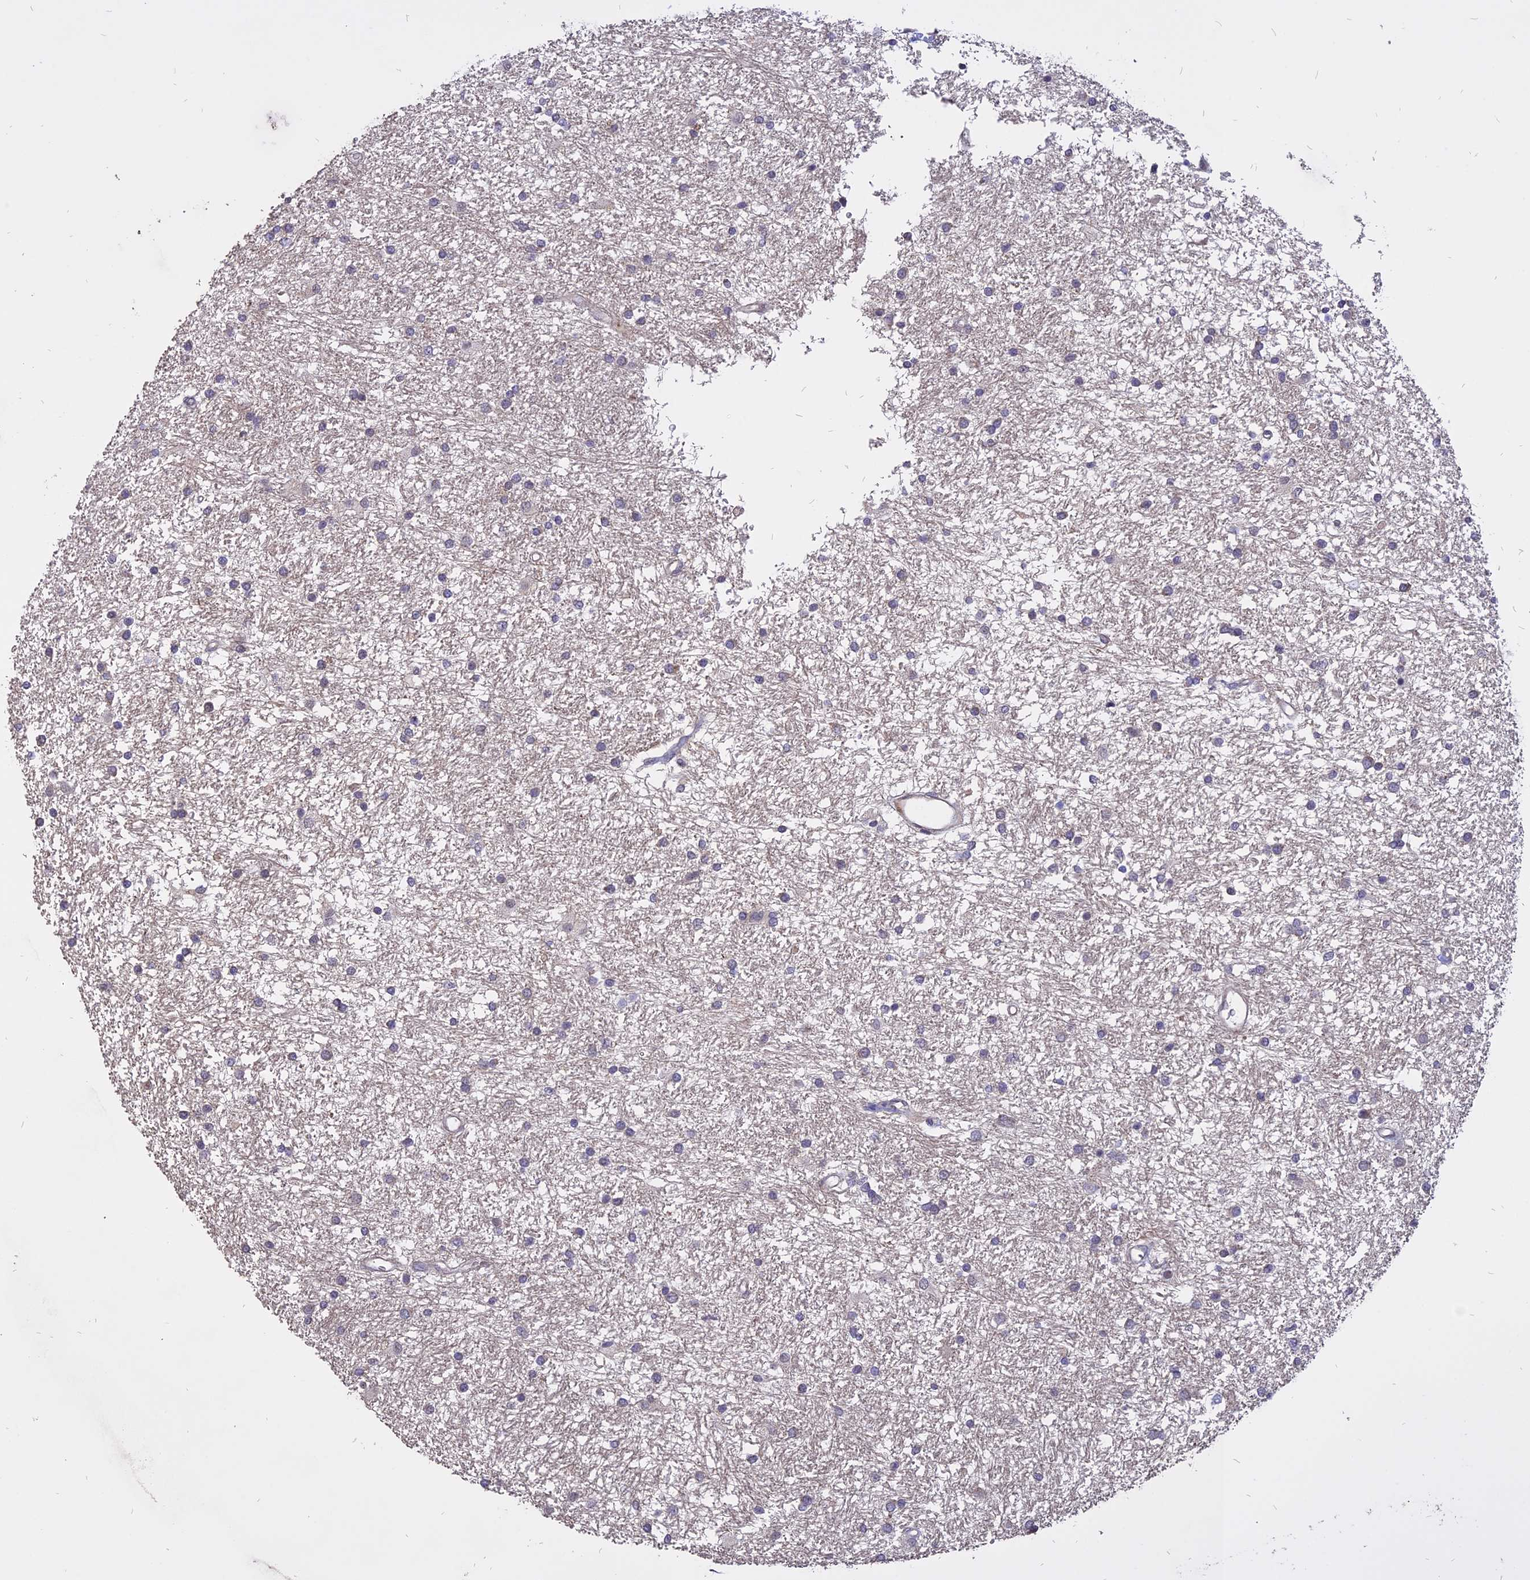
{"staining": {"intensity": "weak", "quantity": "<25%", "location": "cytoplasmic/membranous,nuclear"}, "tissue": "glioma", "cell_type": "Tumor cells", "image_type": "cancer", "snomed": [{"axis": "morphology", "description": "Glioma, malignant, High grade"}, {"axis": "topography", "description": "Brain"}], "caption": "The IHC histopathology image has no significant positivity in tumor cells of glioma tissue.", "gene": "TMEM263", "patient": {"sex": "male", "age": 77}}